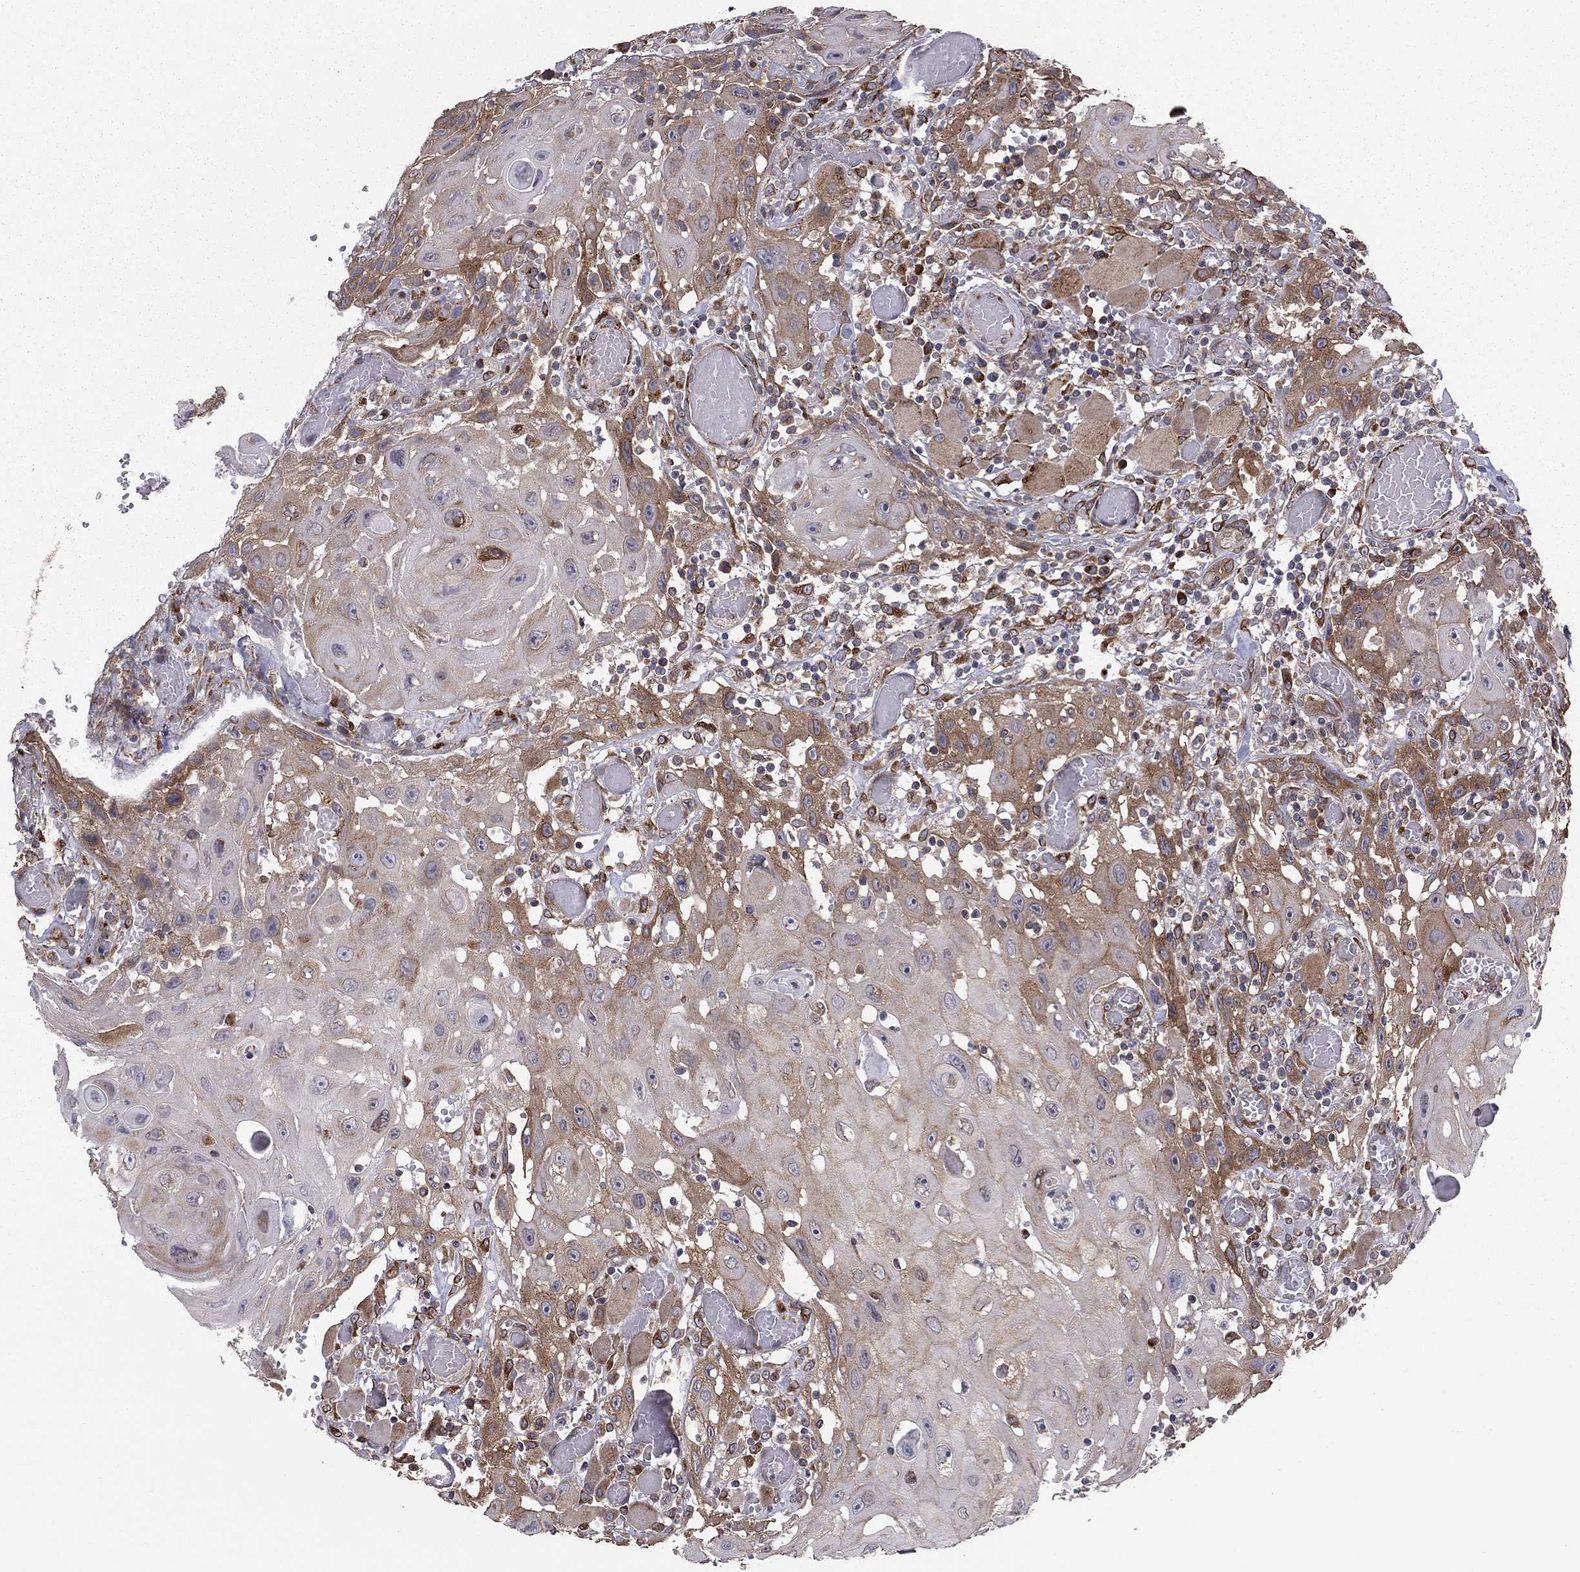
{"staining": {"intensity": "moderate", "quantity": "25%-75%", "location": "cytoplasmic/membranous"}, "tissue": "head and neck cancer", "cell_type": "Tumor cells", "image_type": "cancer", "snomed": [{"axis": "morphology", "description": "Normal tissue, NOS"}, {"axis": "morphology", "description": "Squamous cell carcinoma, NOS"}, {"axis": "topography", "description": "Oral tissue"}, {"axis": "topography", "description": "Head-Neck"}], "caption": "A histopathology image of human head and neck squamous cell carcinoma stained for a protein reveals moderate cytoplasmic/membranous brown staining in tumor cells.", "gene": "YIF1A", "patient": {"sex": "male", "age": 71}}